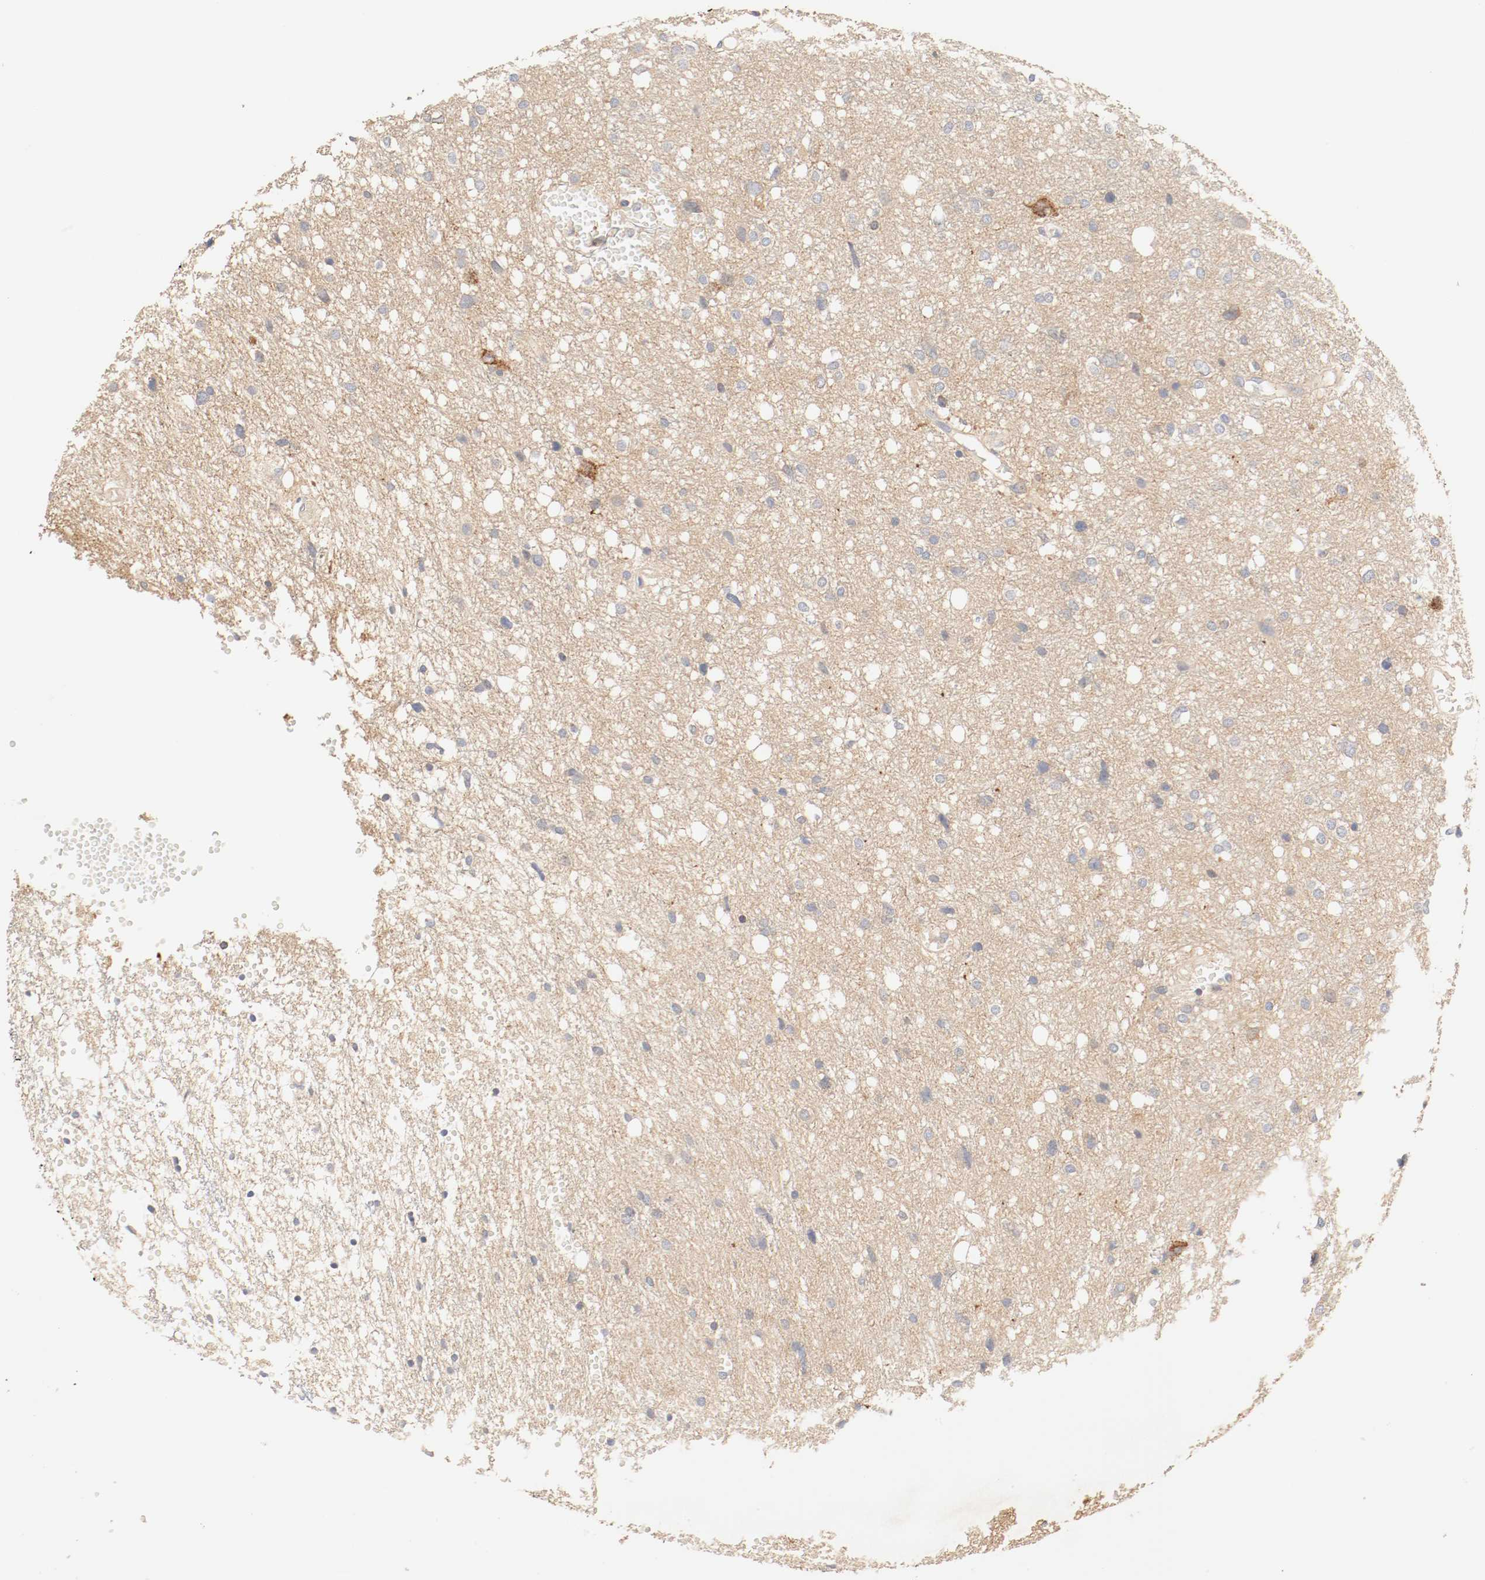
{"staining": {"intensity": "weak", "quantity": ">75%", "location": "cytoplasmic/membranous"}, "tissue": "glioma", "cell_type": "Tumor cells", "image_type": "cancer", "snomed": [{"axis": "morphology", "description": "Glioma, malignant, High grade"}, {"axis": "topography", "description": "Brain"}], "caption": "Tumor cells display low levels of weak cytoplasmic/membranous positivity in approximately >75% of cells in malignant high-grade glioma.", "gene": "GIT1", "patient": {"sex": "female", "age": 59}}